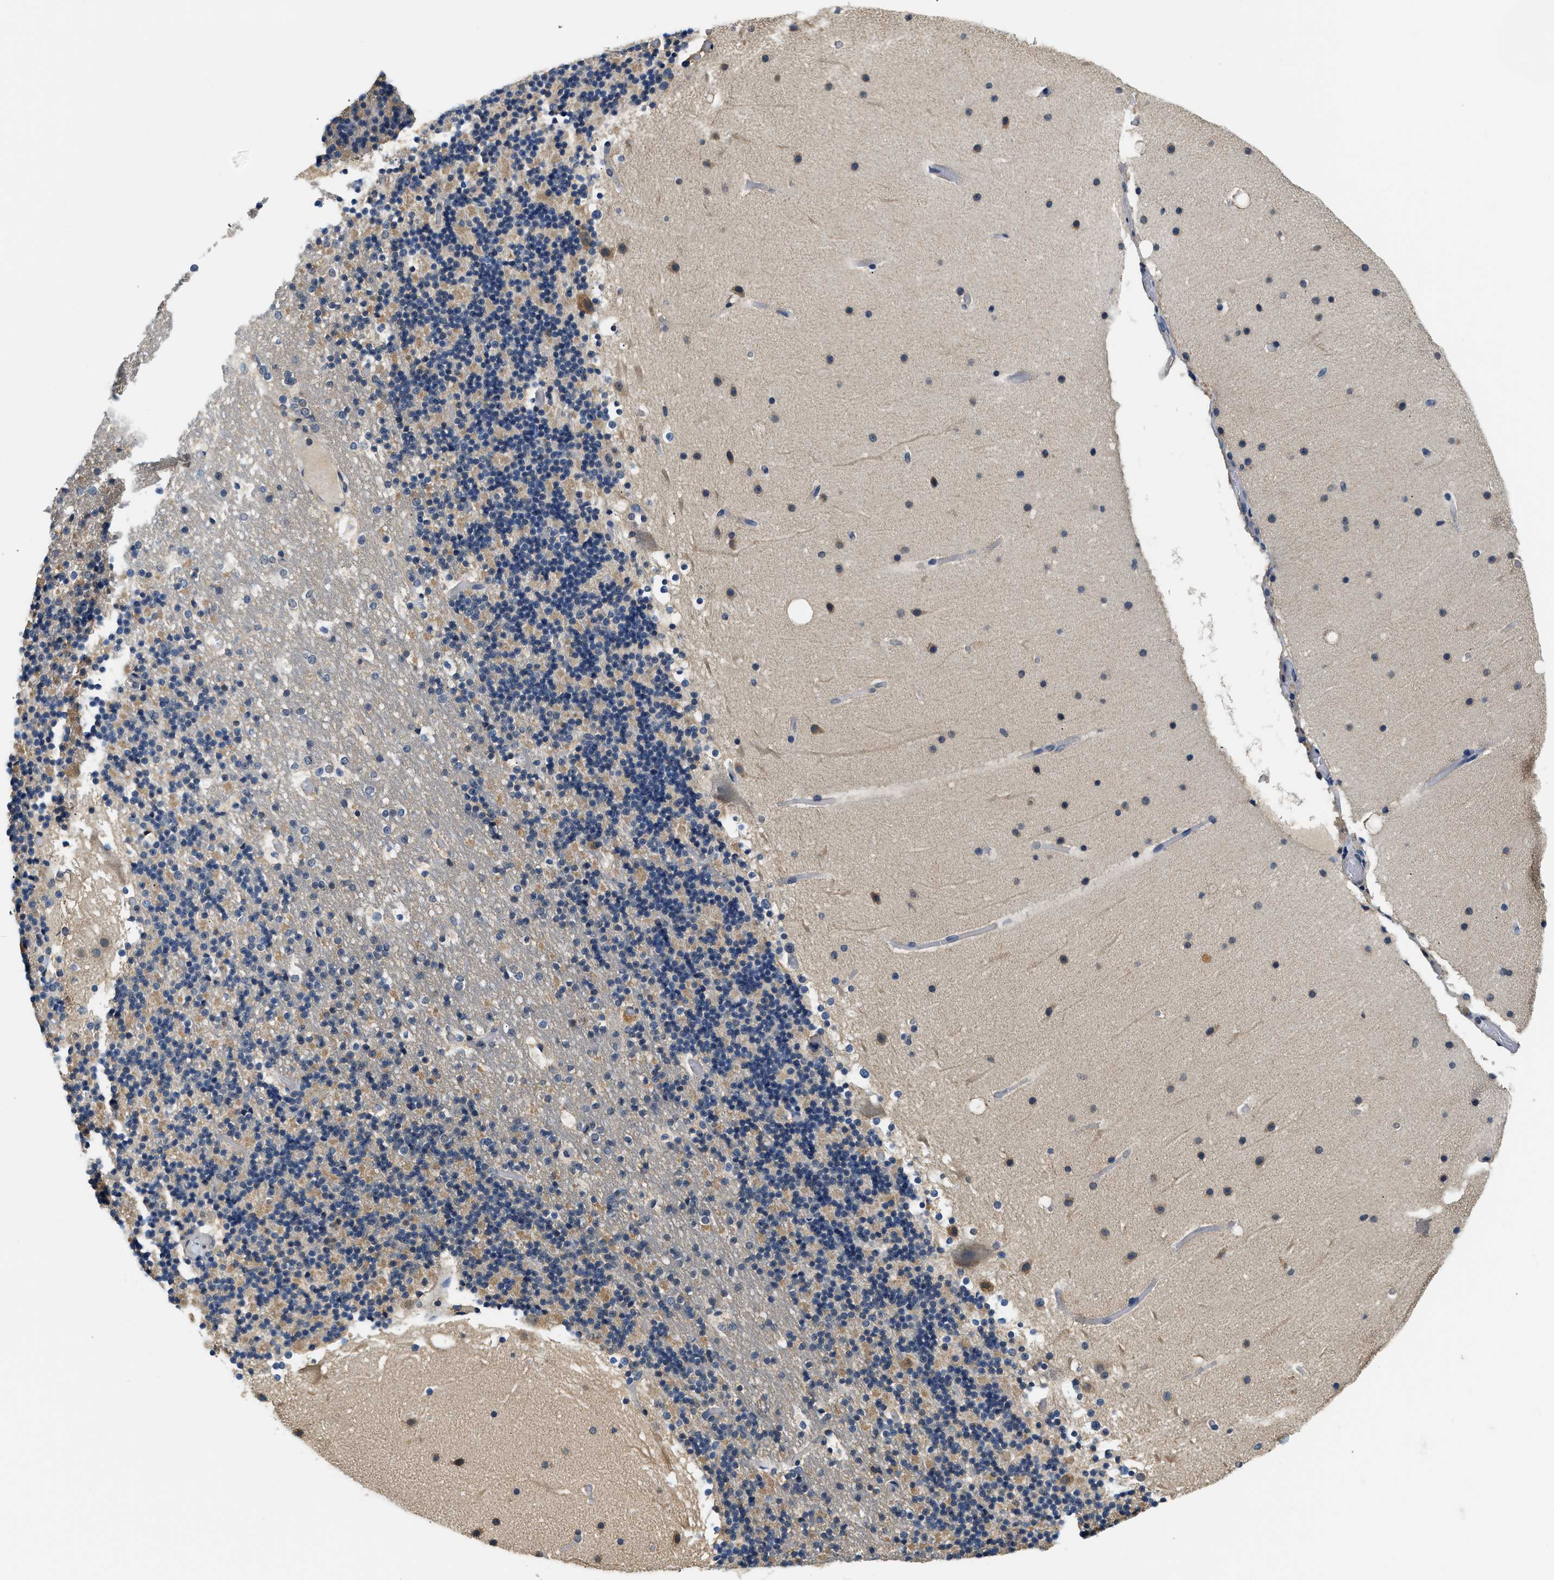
{"staining": {"intensity": "negative", "quantity": "none", "location": "none"}, "tissue": "cerebellum", "cell_type": "Cells in granular layer", "image_type": "normal", "snomed": [{"axis": "morphology", "description": "Normal tissue, NOS"}, {"axis": "topography", "description": "Cerebellum"}], "caption": "A high-resolution micrograph shows IHC staining of normal cerebellum, which displays no significant staining in cells in granular layer. Nuclei are stained in blue.", "gene": "BCL7C", "patient": {"sex": "male", "age": 57}}